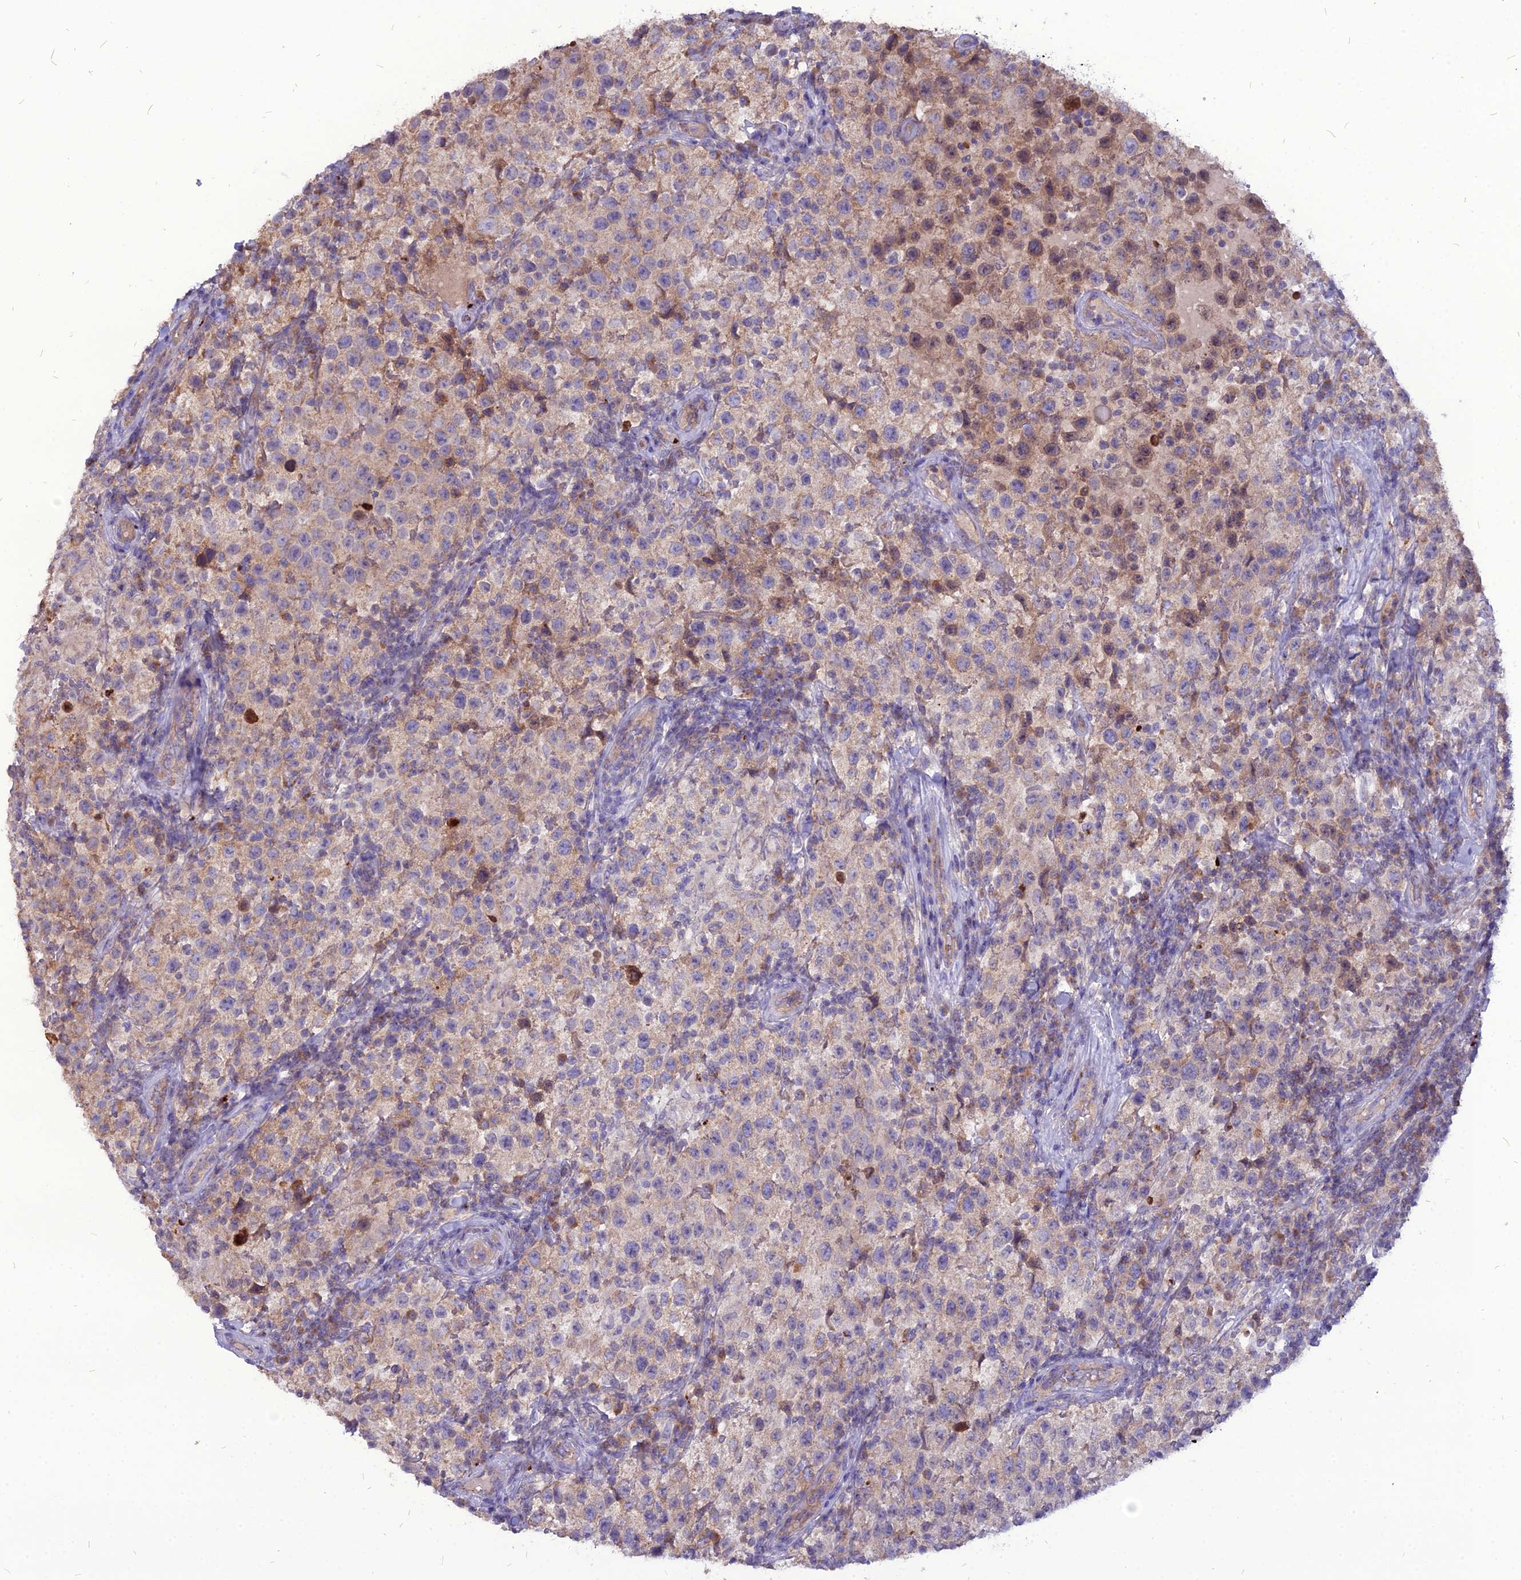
{"staining": {"intensity": "weak", "quantity": "25%-75%", "location": "cytoplasmic/membranous"}, "tissue": "testis cancer", "cell_type": "Tumor cells", "image_type": "cancer", "snomed": [{"axis": "morphology", "description": "Seminoma, NOS"}, {"axis": "morphology", "description": "Carcinoma, Embryonal, NOS"}, {"axis": "topography", "description": "Testis"}], "caption": "Protein staining of testis cancer (embryonal carcinoma) tissue demonstrates weak cytoplasmic/membranous positivity in about 25%-75% of tumor cells. (Stains: DAB (3,3'-diaminobenzidine) in brown, nuclei in blue, Microscopy: brightfield microscopy at high magnification).", "gene": "PCED1B", "patient": {"sex": "male", "age": 41}}